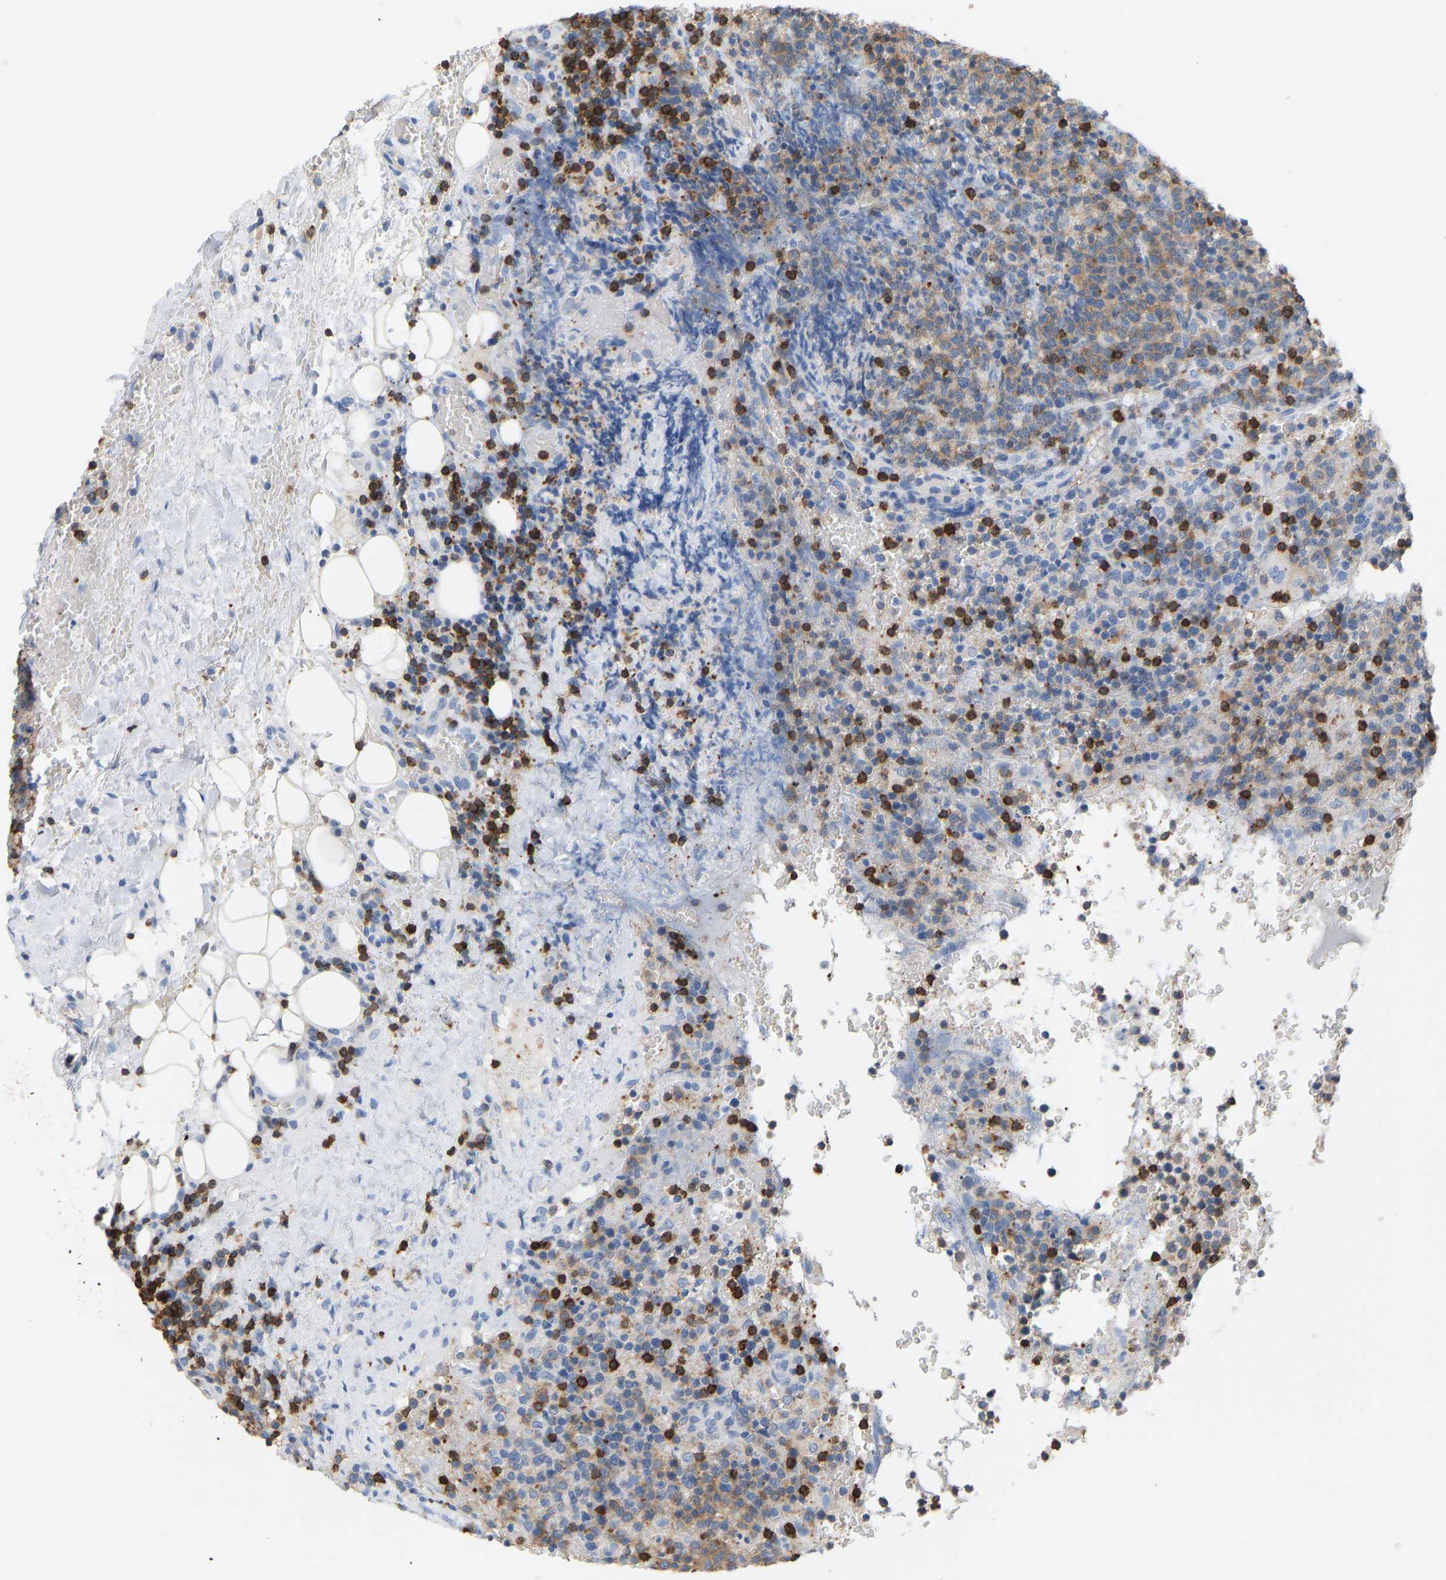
{"staining": {"intensity": "weak", "quantity": "25%-75%", "location": "cytoplasmic/membranous"}, "tissue": "lymphoma", "cell_type": "Tumor cells", "image_type": "cancer", "snomed": [{"axis": "morphology", "description": "Malignant lymphoma, non-Hodgkin's type, High grade"}, {"axis": "topography", "description": "Lymph node"}], "caption": "This is a photomicrograph of immunohistochemistry staining of malignant lymphoma, non-Hodgkin's type (high-grade), which shows weak staining in the cytoplasmic/membranous of tumor cells.", "gene": "EVL", "patient": {"sex": "male", "age": 61}}